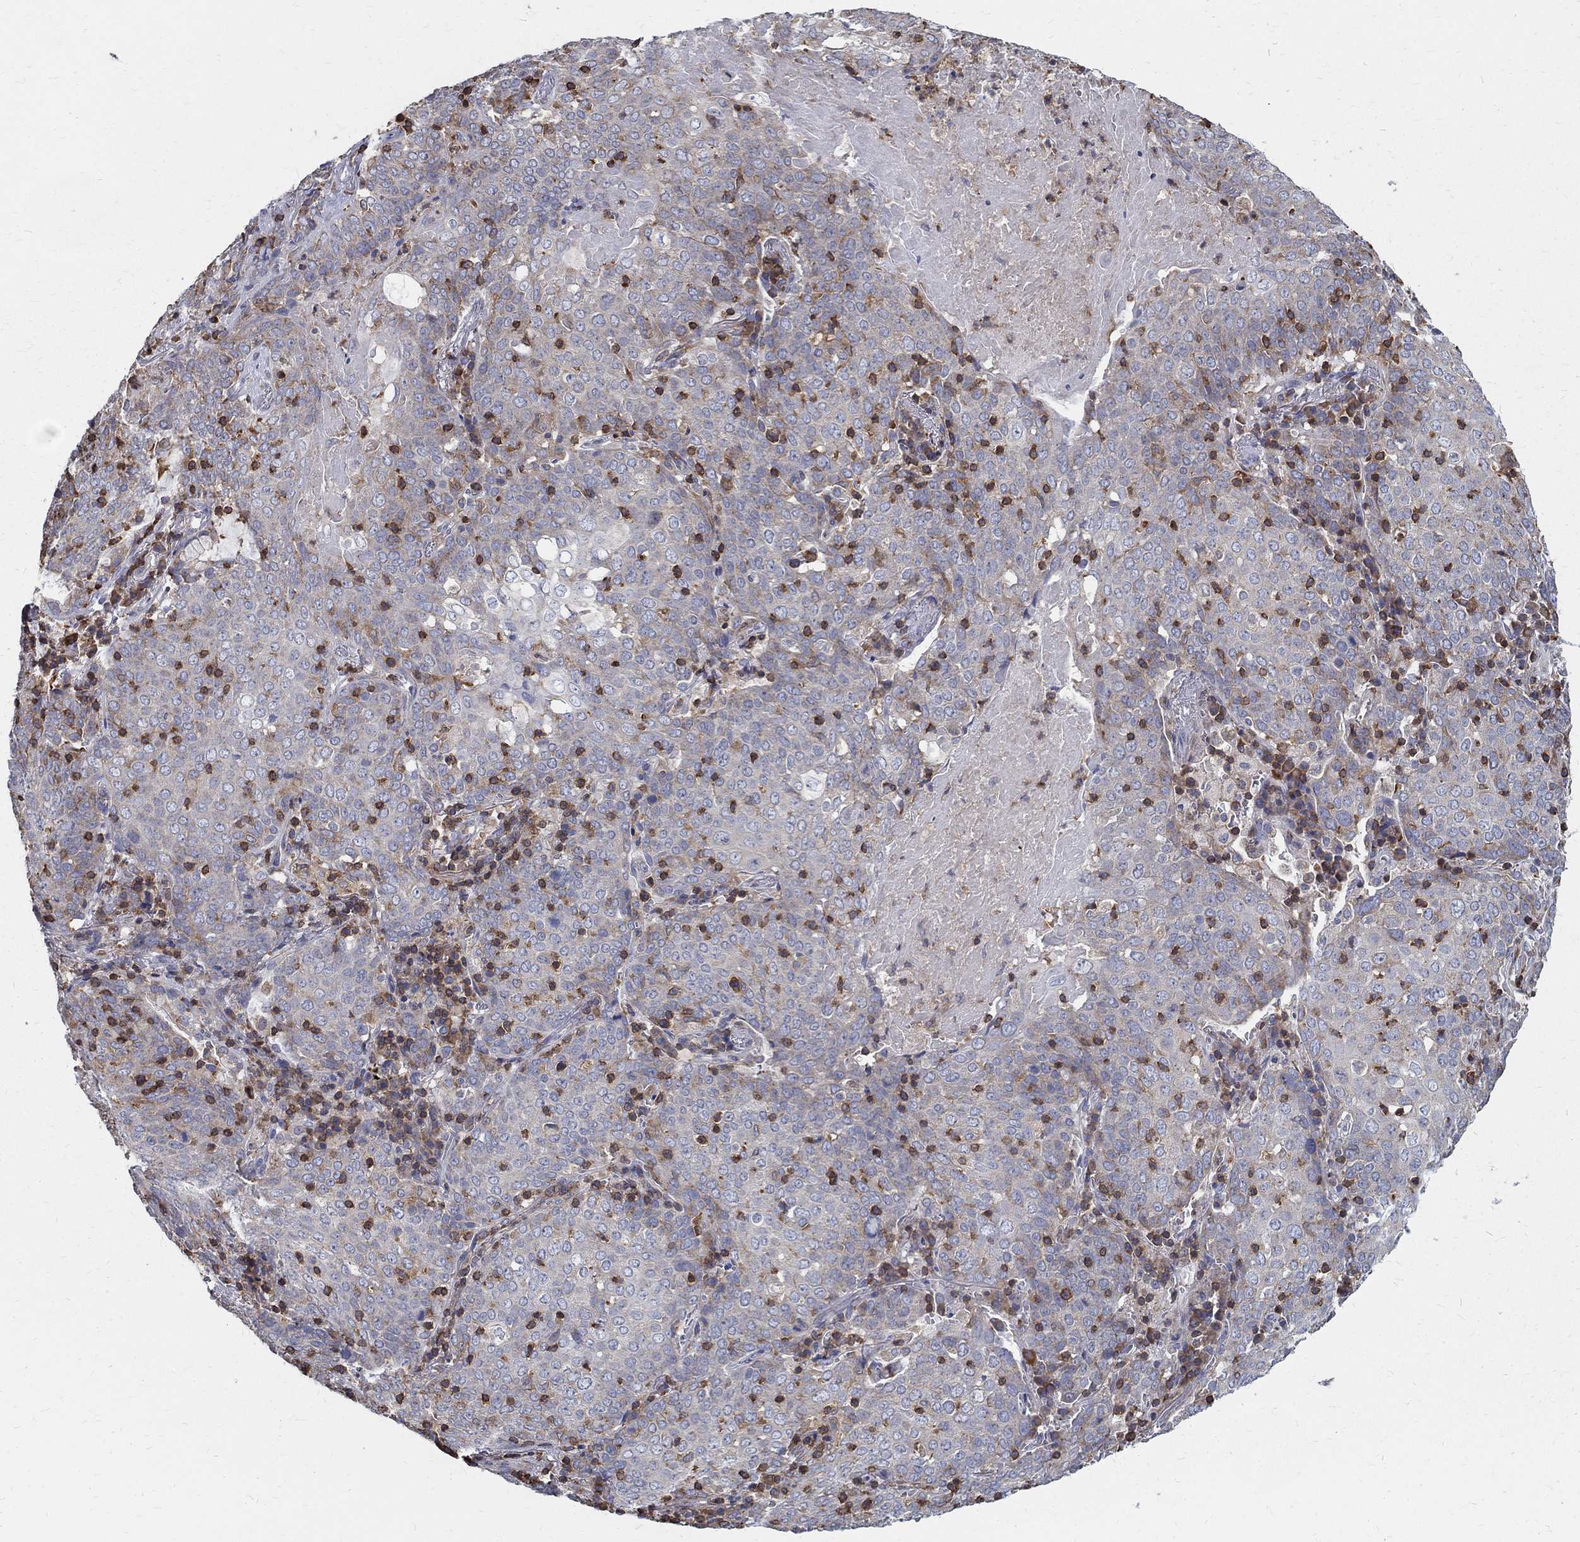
{"staining": {"intensity": "weak", "quantity": "<25%", "location": "cytoplasmic/membranous"}, "tissue": "lung cancer", "cell_type": "Tumor cells", "image_type": "cancer", "snomed": [{"axis": "morphology", "description": "Squamous cell carcinoma, NOS"}, {"axis": "topography", "description": "Lung"}], "caption": "Image shows no significant protein staining in tumor cells of lung cancer.", "gene": "AGAP2", "patient": {"sex": "male", "age": 82}}